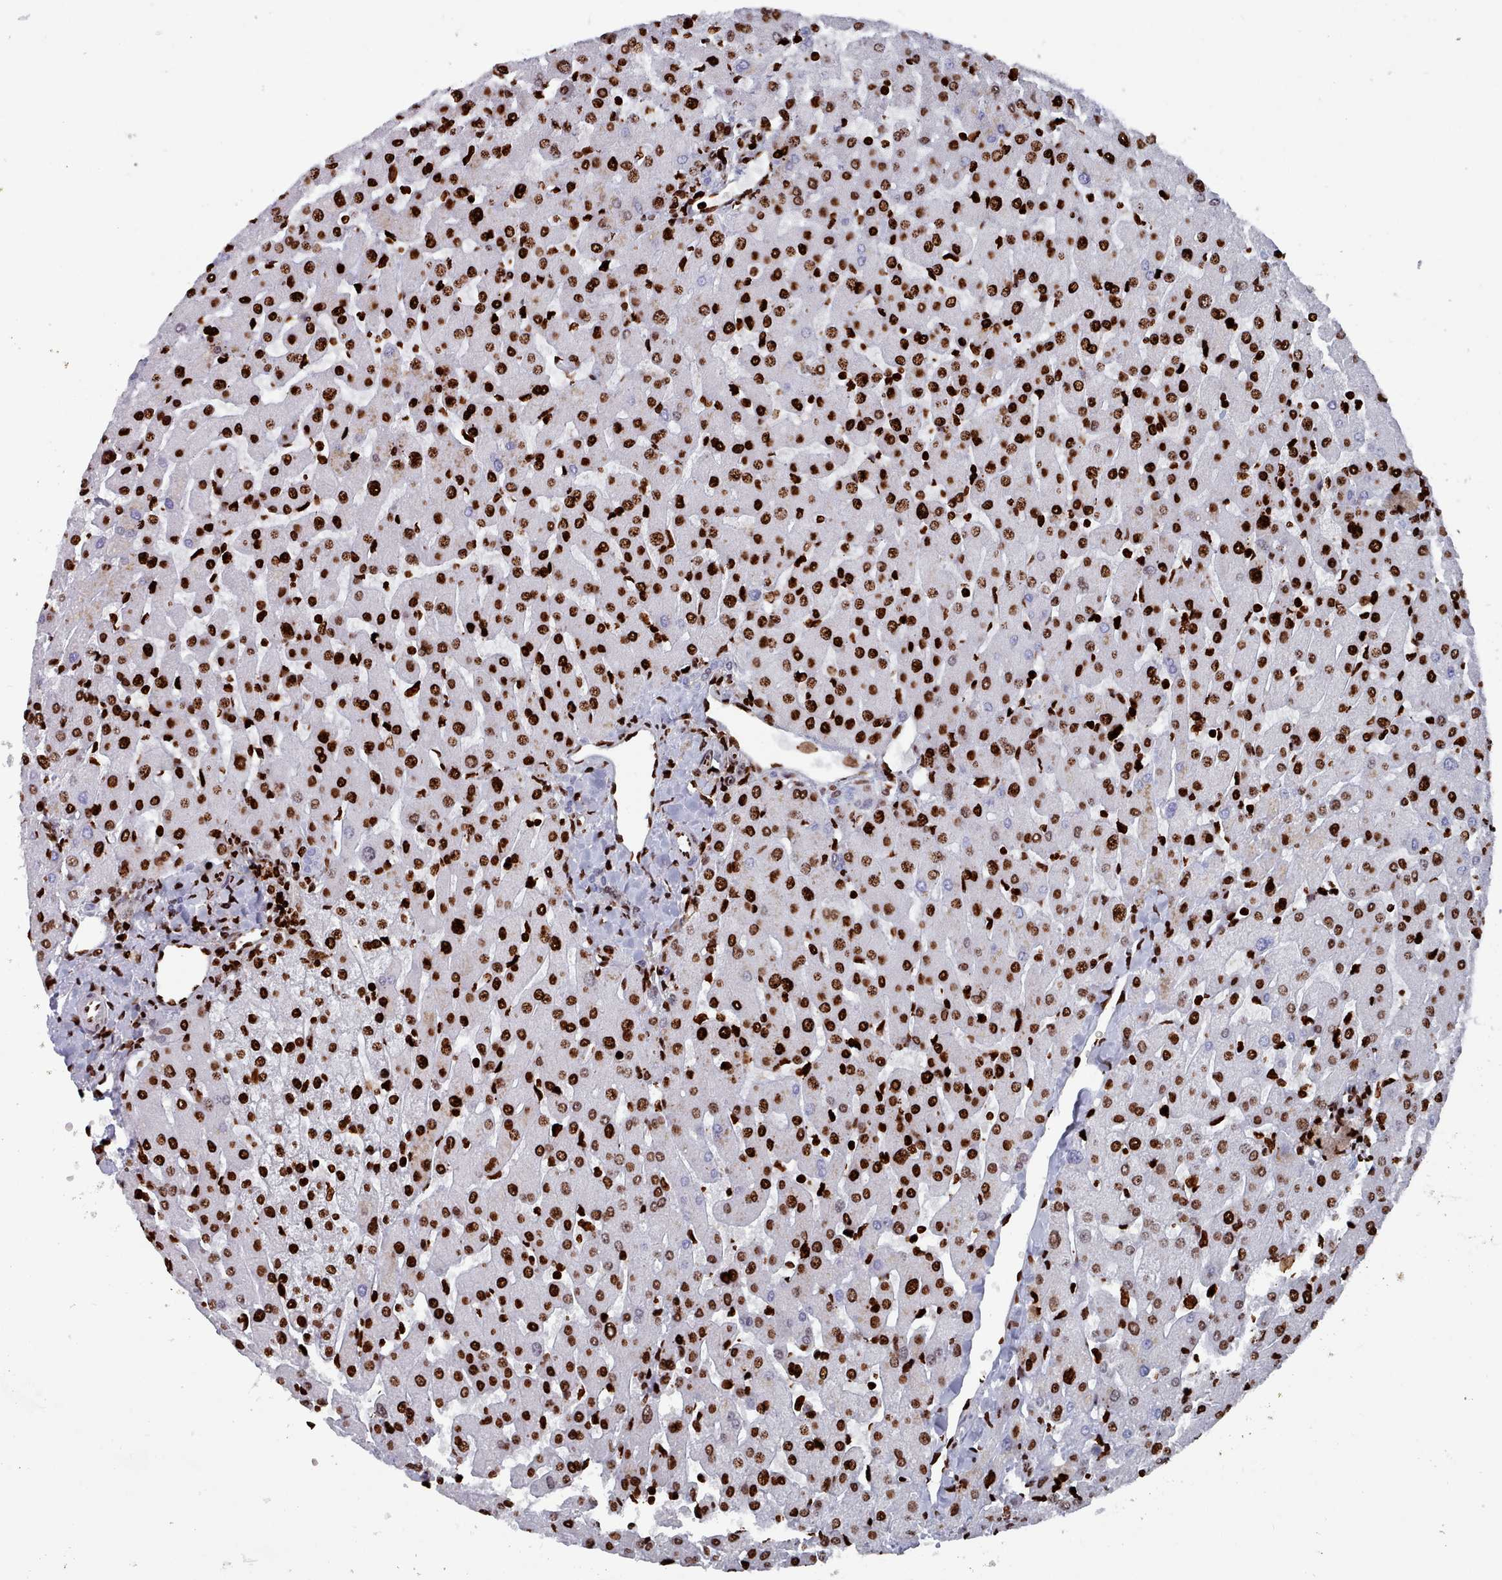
{"staining": {"intensity": "strong", "quantity": ">75%", "location": "nuclear"}, "tissue": "liver", "cell_type": "Cholangiocytes", "image_type": "normal", "snomed": [{"axis": "morphology", "description": "Normal tissue, NOS"}, {"axis": "topography", "description": "Liver"}], "caption": "Immunohistochemical staining of normal liver demonstrates strong nuclear protein expression in approximately >75% of cholangiocytes.", "gene": "PCDHB11", "patient": {"sex": "male", "age": 55}}